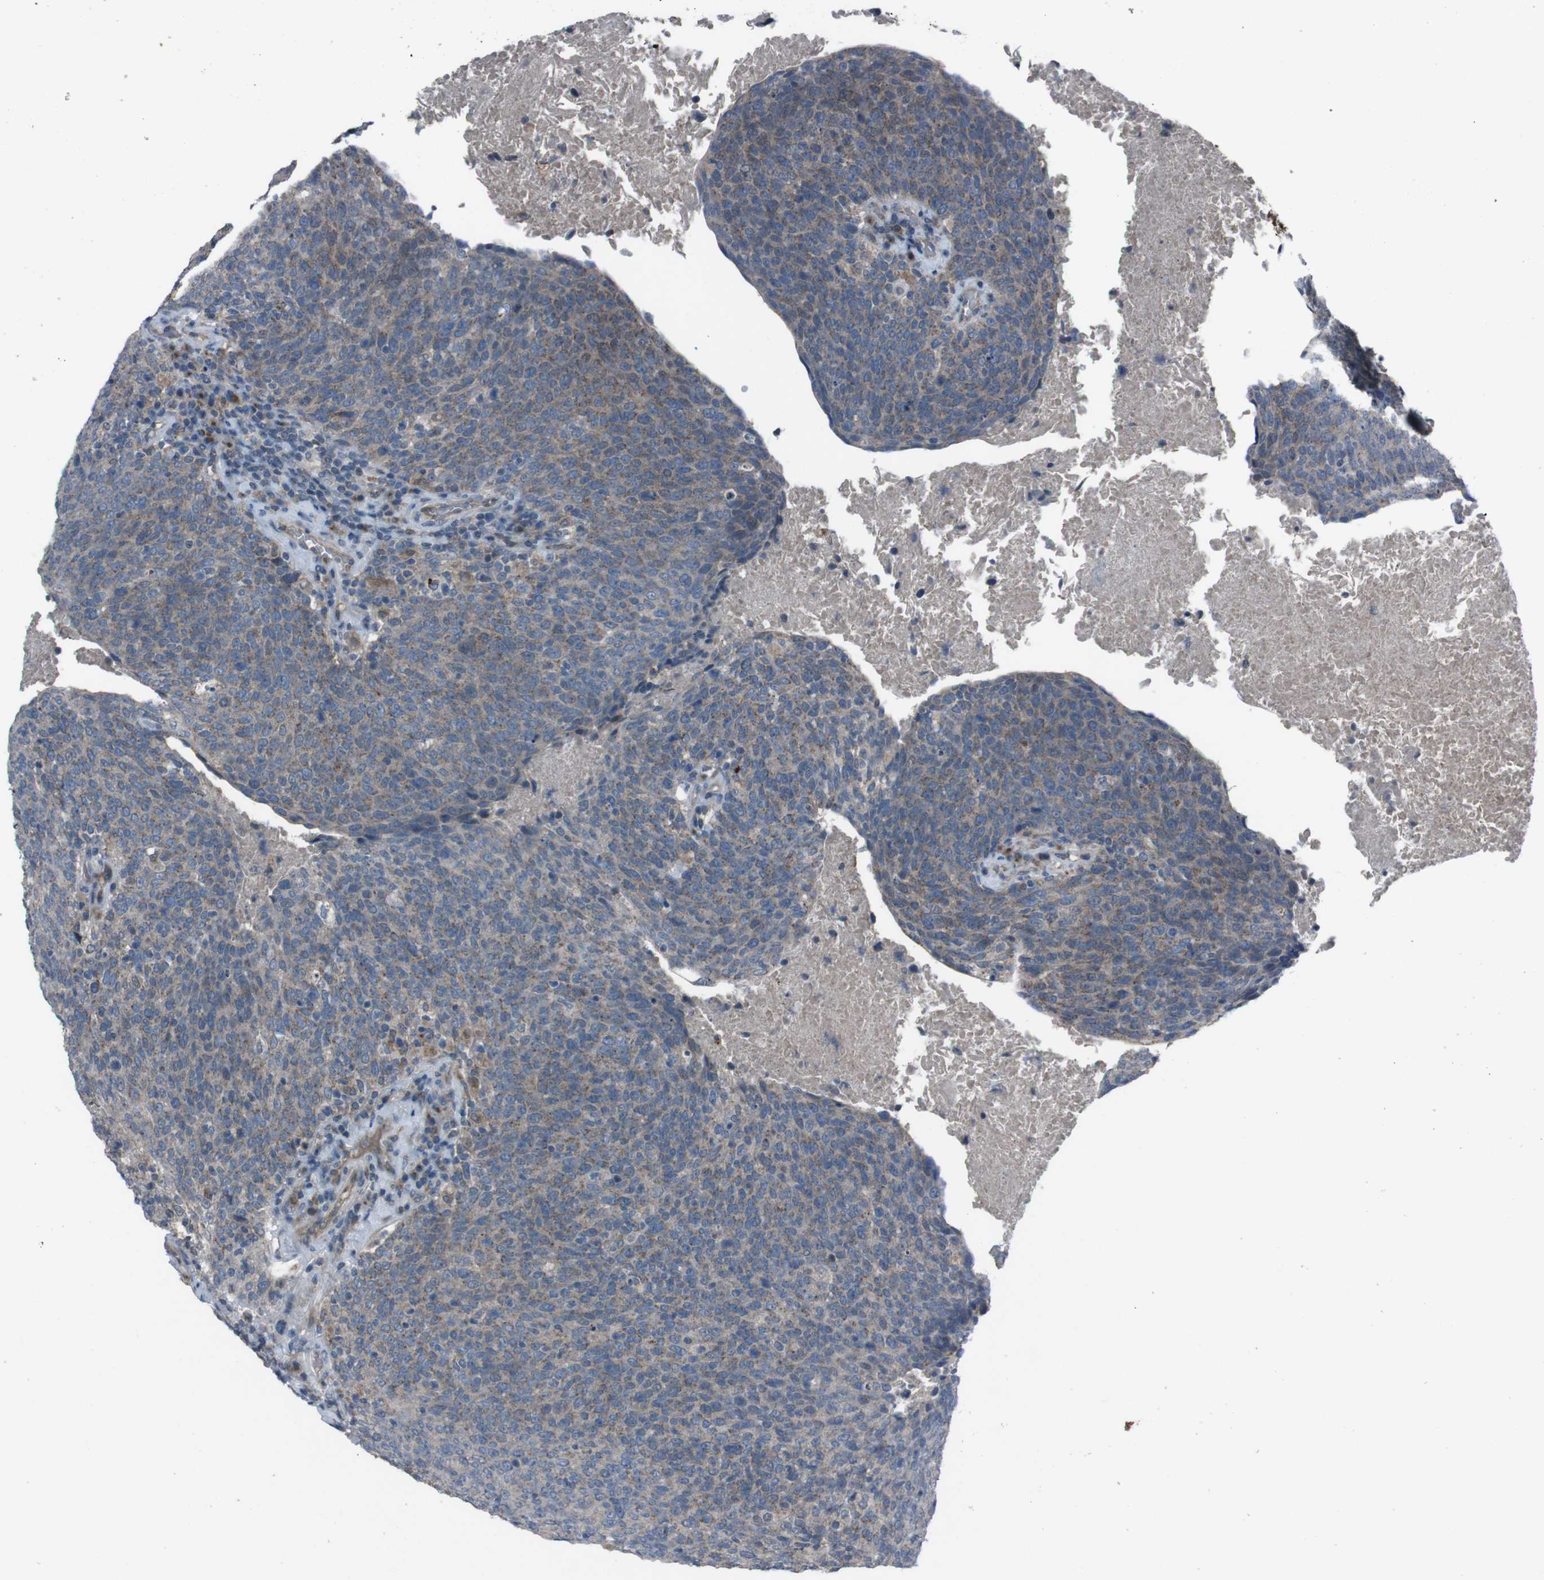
{"staining": {"intensity": "moderate", "quantity": ">75%", "location": "cytoplasmic/membranous"}, "tissue": "head and neck cancer", "cell_type": "Tumor cells", "image_type": "cancer", "snomed": [{"axis": "morphology", "description": "Squamous cell carcinoma, NOS"}, {"axis": "morphology", "description": "Squamous cell carcinoma, metastatic, NOS"}, {"axis": "topography", "description": "Lymph node"}, {"axis": "topography", "description": "Head-Neck"}], "caption": "Immunohistochemistry of human squamous cell carcinoma (head and neck) displays medium levels of moderate cytoplasmic/membranous staining in approximately >75% of tumor cells.", "gene": "EFNA5", "patient": {"sex": "male", "age": 62}}